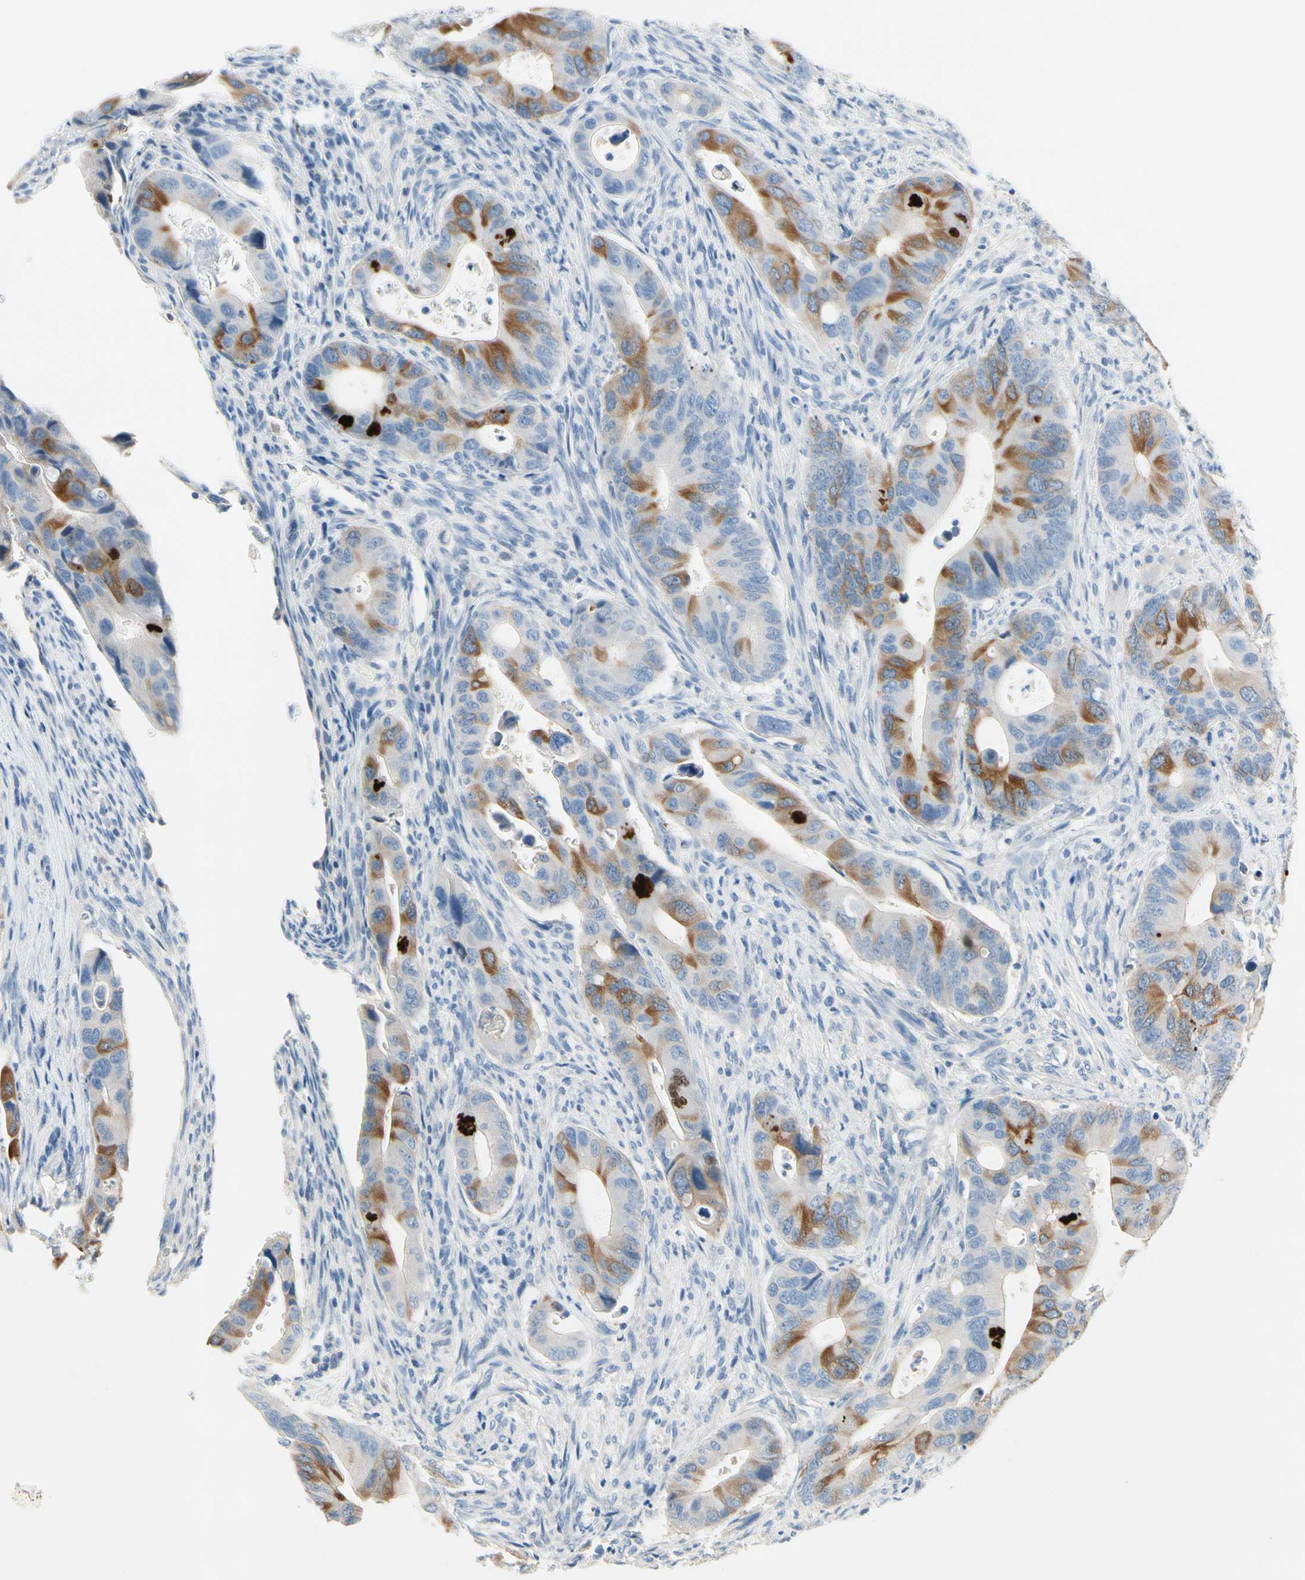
{"staining": {"intensity": "moderate", "quantity": "<25%", "location": "cytoplasmic/membranous"}, "tissue": "colorectal cancer", "cell_type": "Tumor cells", "image_type": "cancer", "snomed": [{"axis": "morphology", "description": "Adenocarcinoma, NOS"}, {"axis": "topography", "description": "Rectum"}], "caption": "The image displays staining of colorectal cancer, revealing moderate cytoplasmic/membranous protein staining (brown color) within tumor cells.", "gene": "CKAP2", "patient": {"sex": "female", "age": 57}}